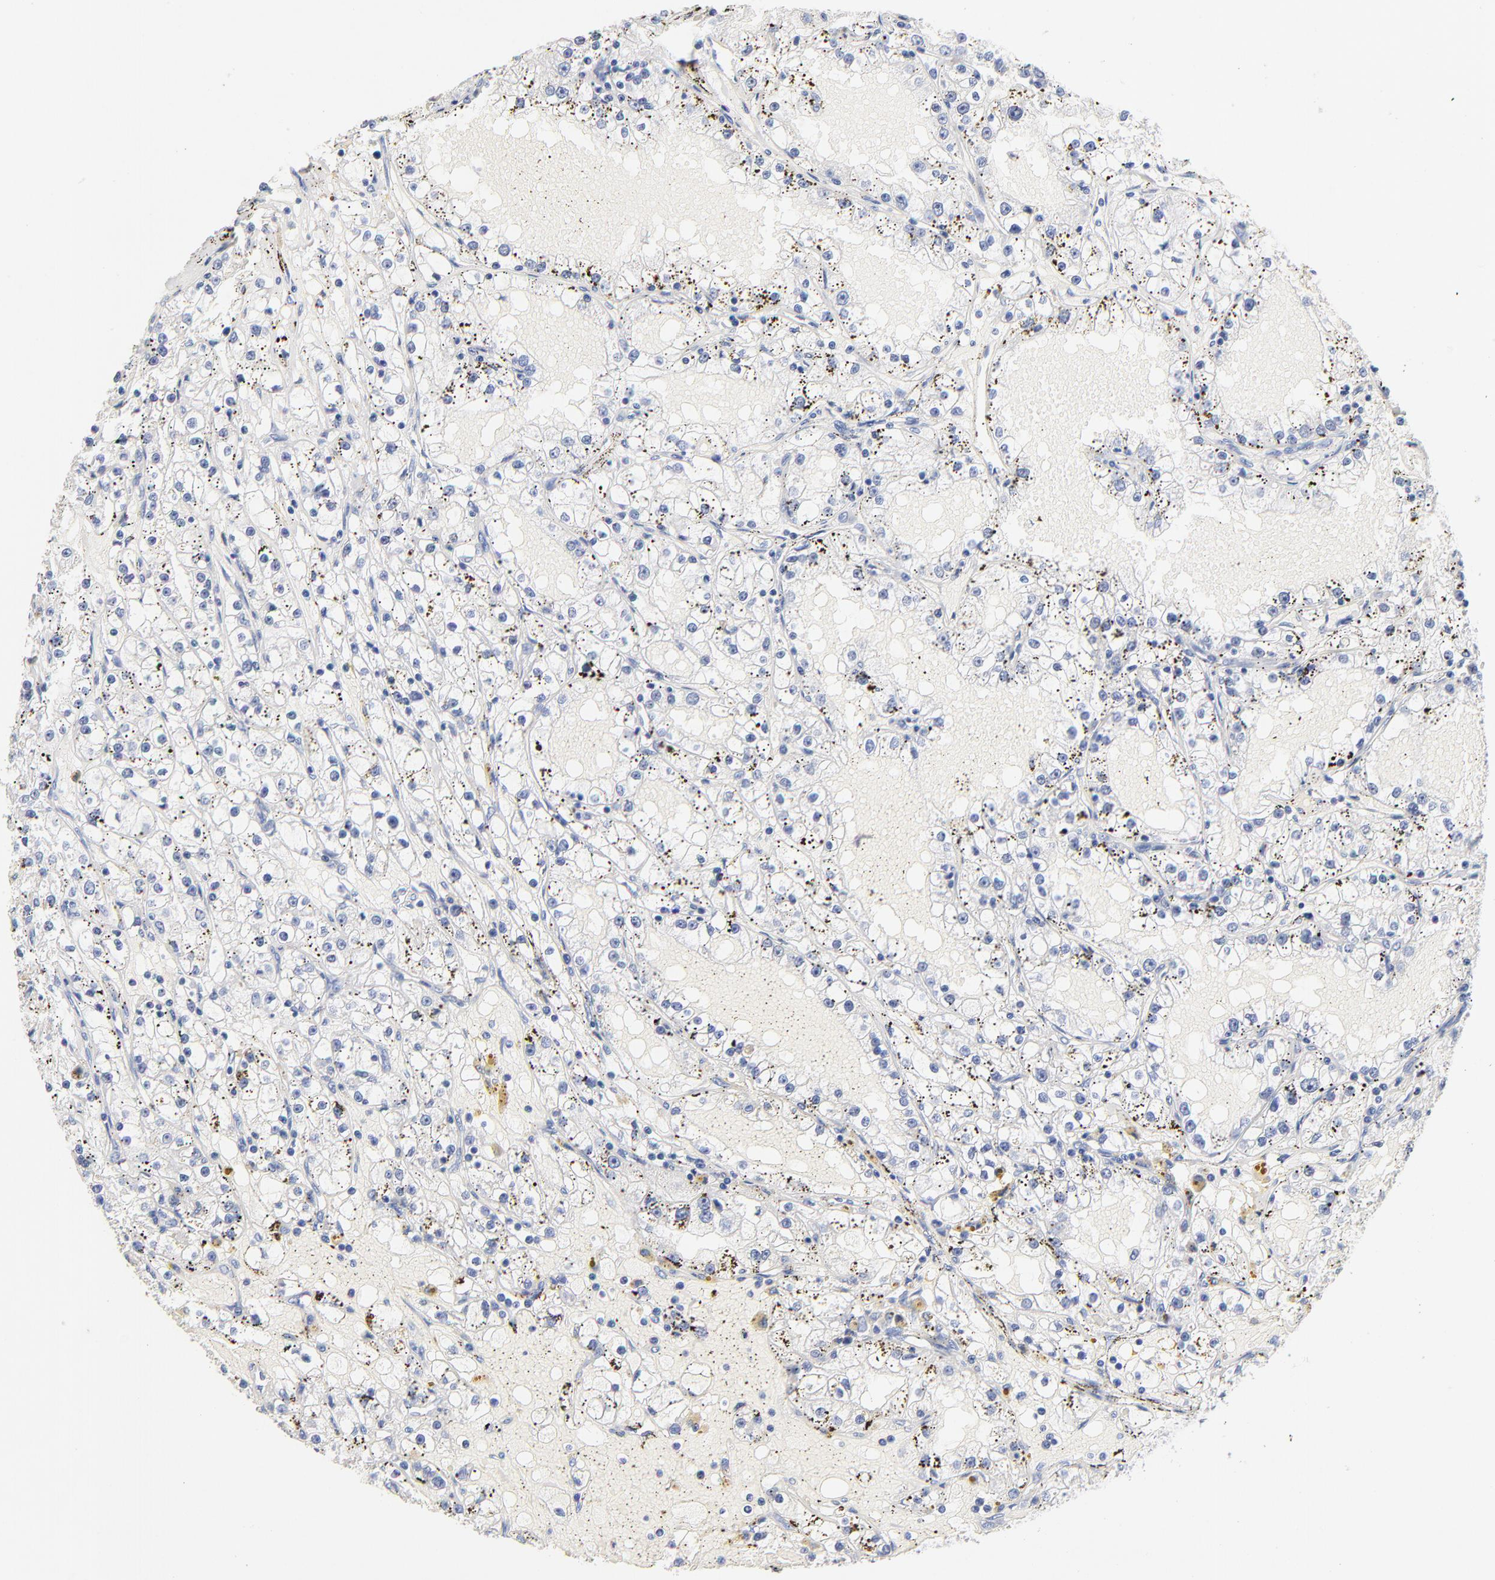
{"staining": {"intensity": "negative", "quantity": "none", "location": "none"}, "tissue": "renal cancer", "cell_type": "Tumor cells", "image_type": "cancer", "snomed": [{"axis": "morphology", "description": "Adenocarcinoma, NOS"}, {"axis": "topography", "description": "Kidney"}], "caption": "The micrograph displays no staining of tumor cells in renal cancer.", "gene": "ORC2", "patient": {"sex": "male", "age": 56}}